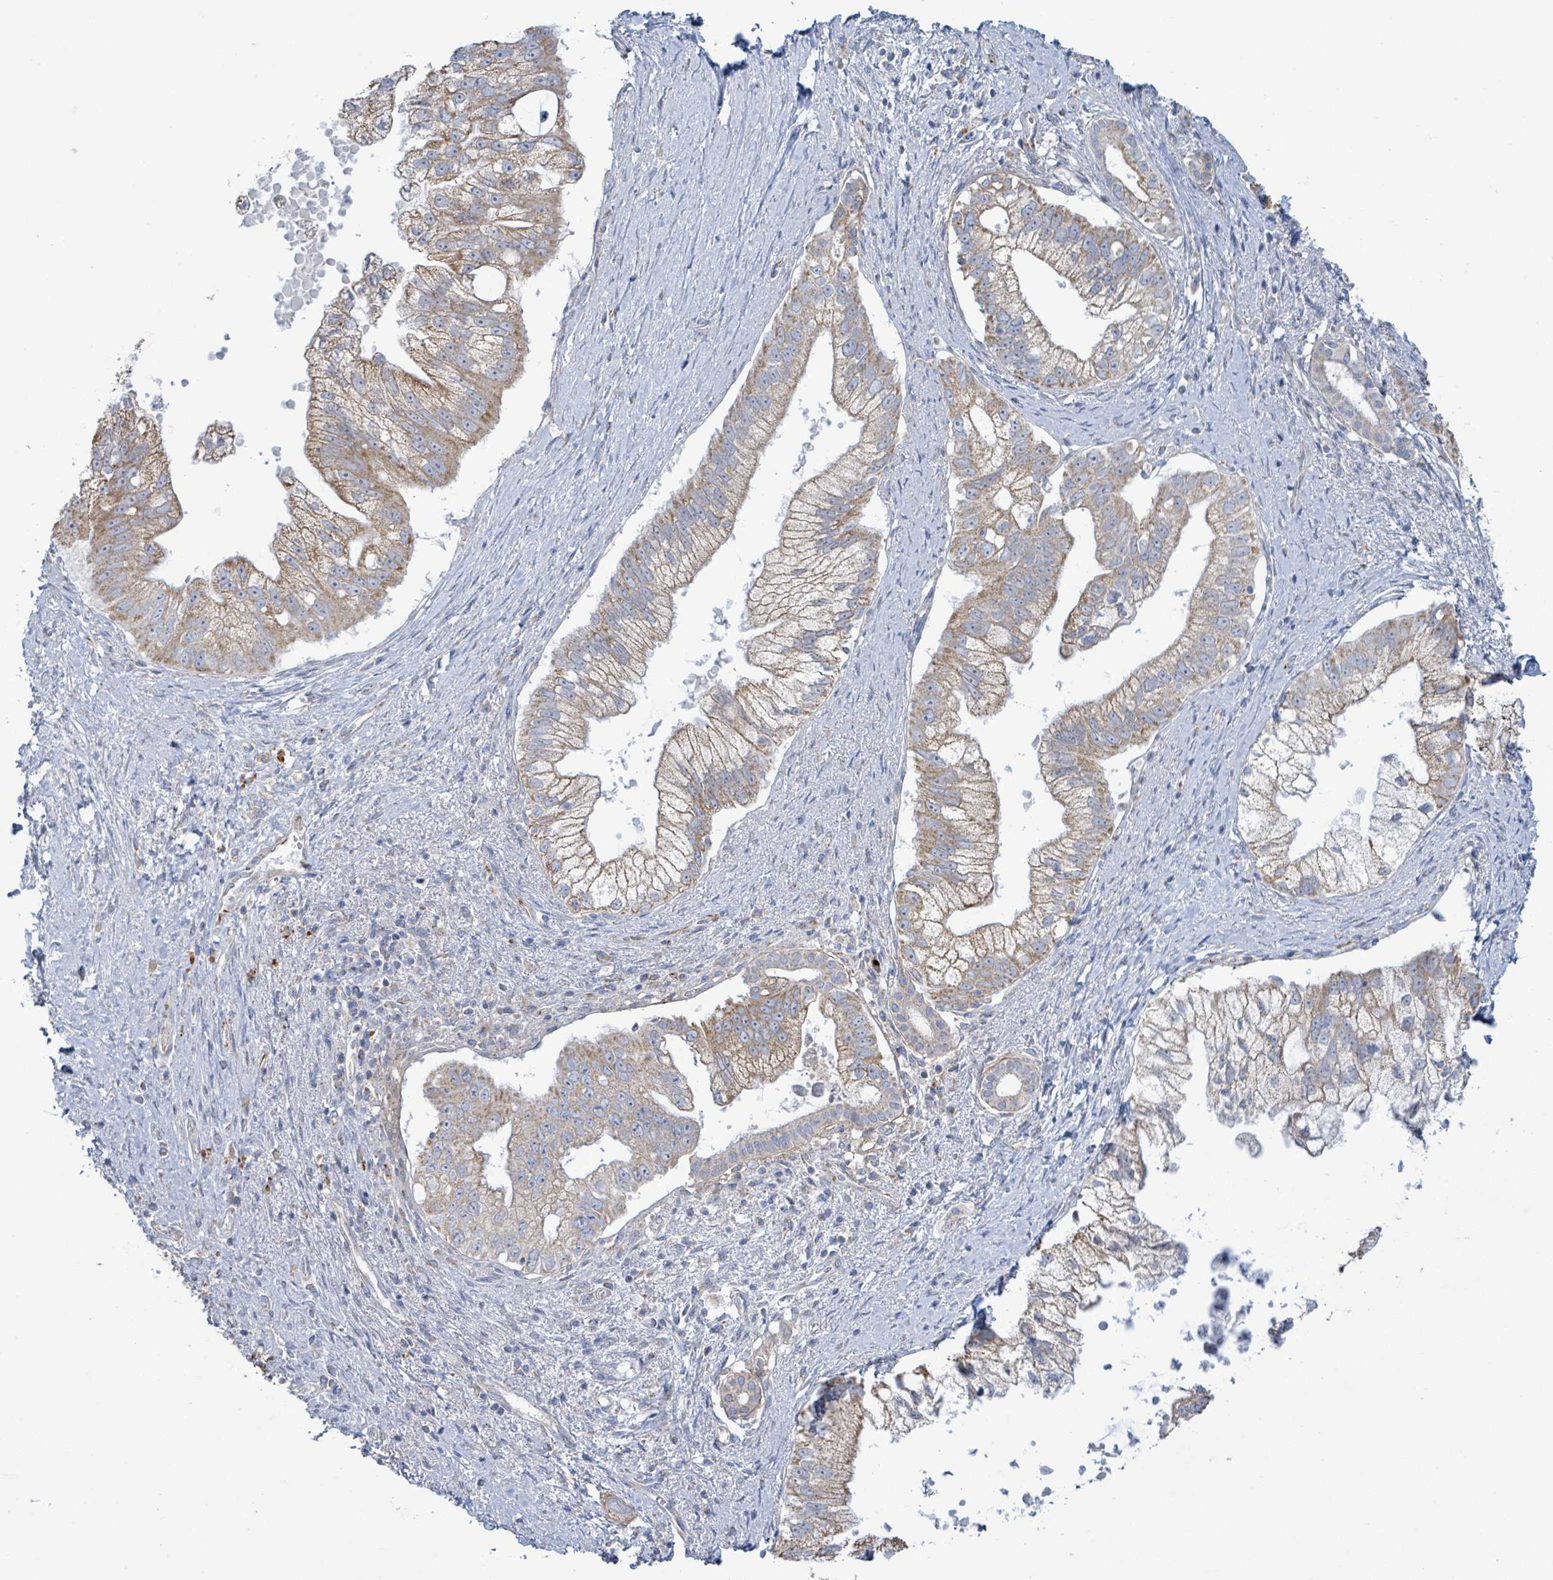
{"staining": {"intensity": "moderate", "quantity": ">75%", "location": "cytoplasmic/membranous"}, "tissue": "pancreatic cancer", "cell_type": "Tumor cells", "image_type": "cancer", "snomed": [{"axis": "morphology", "description": "Adenocarcinoma, NOS"}, {"axis": "topography", "description": "Pancreas"}], "caption": "Human adenocarcinoma (pancreatic) stained with a brown dye exhibits moderate cytoplasmic/membranous positive staining in about >75% of tumor cells.", "gene": "ALG12", "patient": {"sex": "male", "age": 70}}